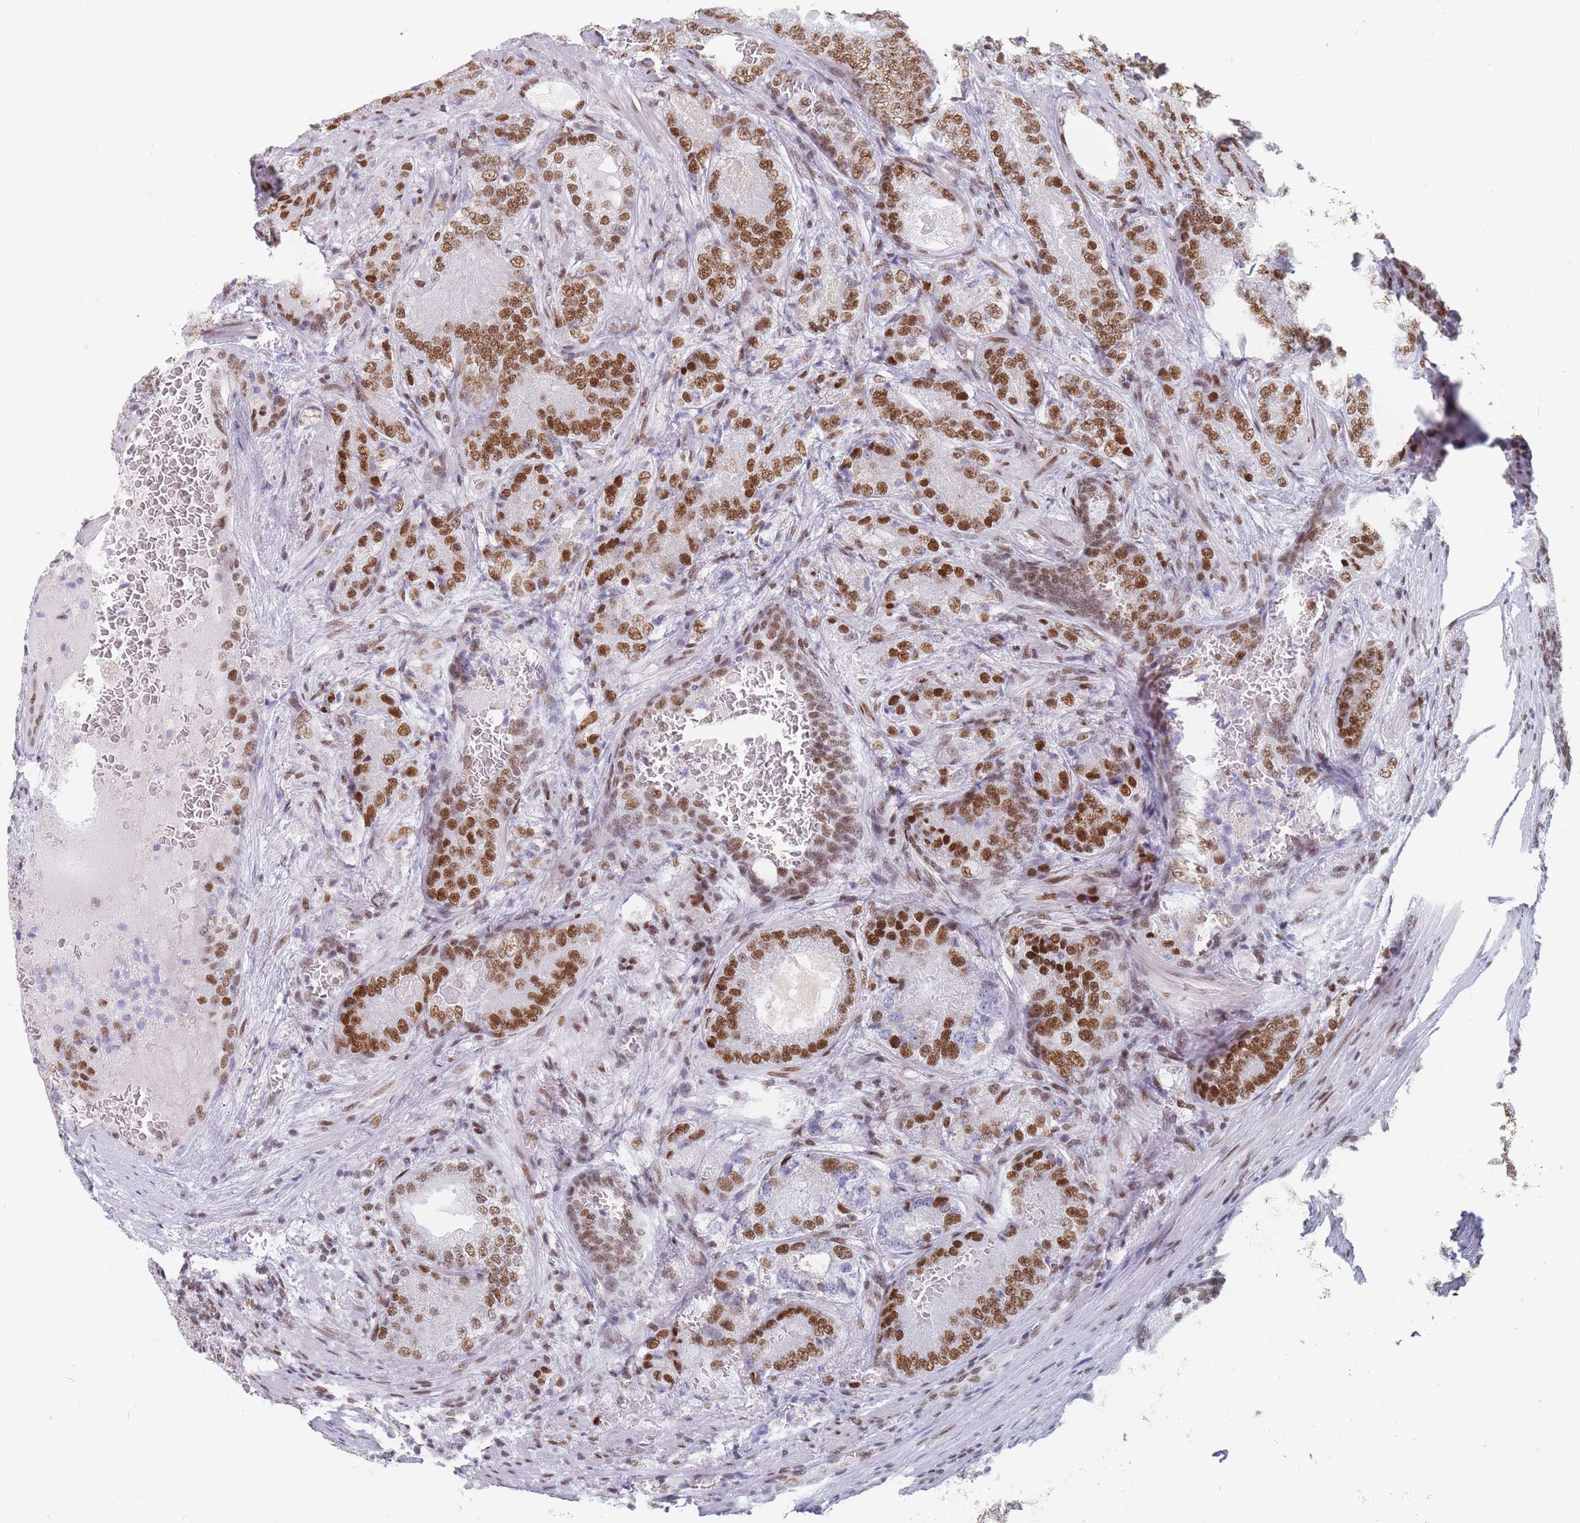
{"staining": {"intensity": "moderate", "quantity": ">75%", "location": "nuclear"}, "tissue": "prostate cancer", "cell_type": "Tumor cells", "image_type": "cancer", "snomed": [{"axis": "morphology", "description": "Adenocarcinoma, High grade"}, {"axis": "topography", "description": "Prostate"}], "caption": "The histopathology image reveals staining of prostate cancer (adenocarcinoma (high-grade)), revealing moderate nuclear protein positivity (brown color) within tumor cells.", "gene": "SAFB2", "patient": {"sex": "male", "age": 63}}